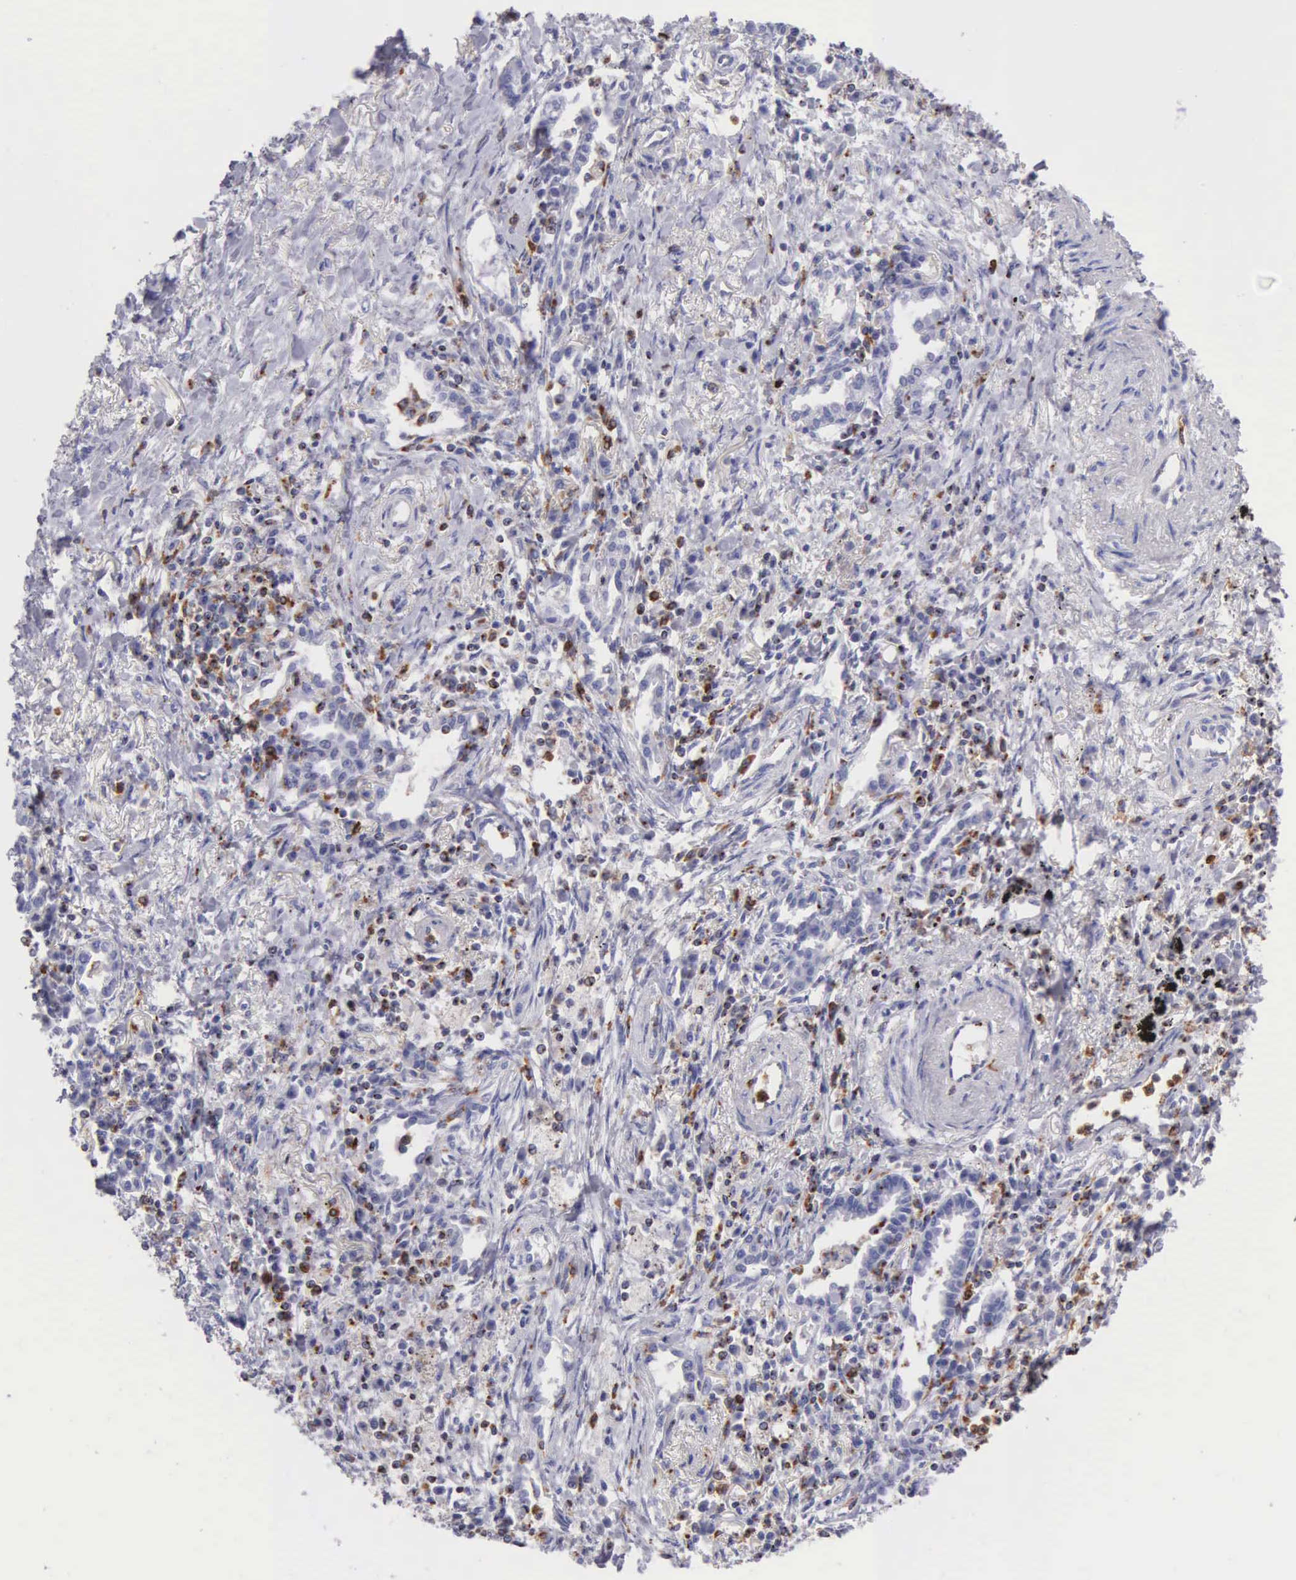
{"staining": {"intensity": "negative", "quantity": "none", "location": "none"}, "tissue": "lung cancer", "cell_type": "Tumor cells", "image_type": "cancer", "snomed": [{"axis": "morphology", "description": "Adenocarcinoma, NOS"}, {"axis": "topography", "description": "Lung"}], "caption": "A high-resolution photomicrograph shows immunohistochemistry (IHC) staining of lung adenocarcinoma, which reveals no significant expression in tumor cells.", "gene": "SRGN", "patient": {"sex": "male", "age": 60}}